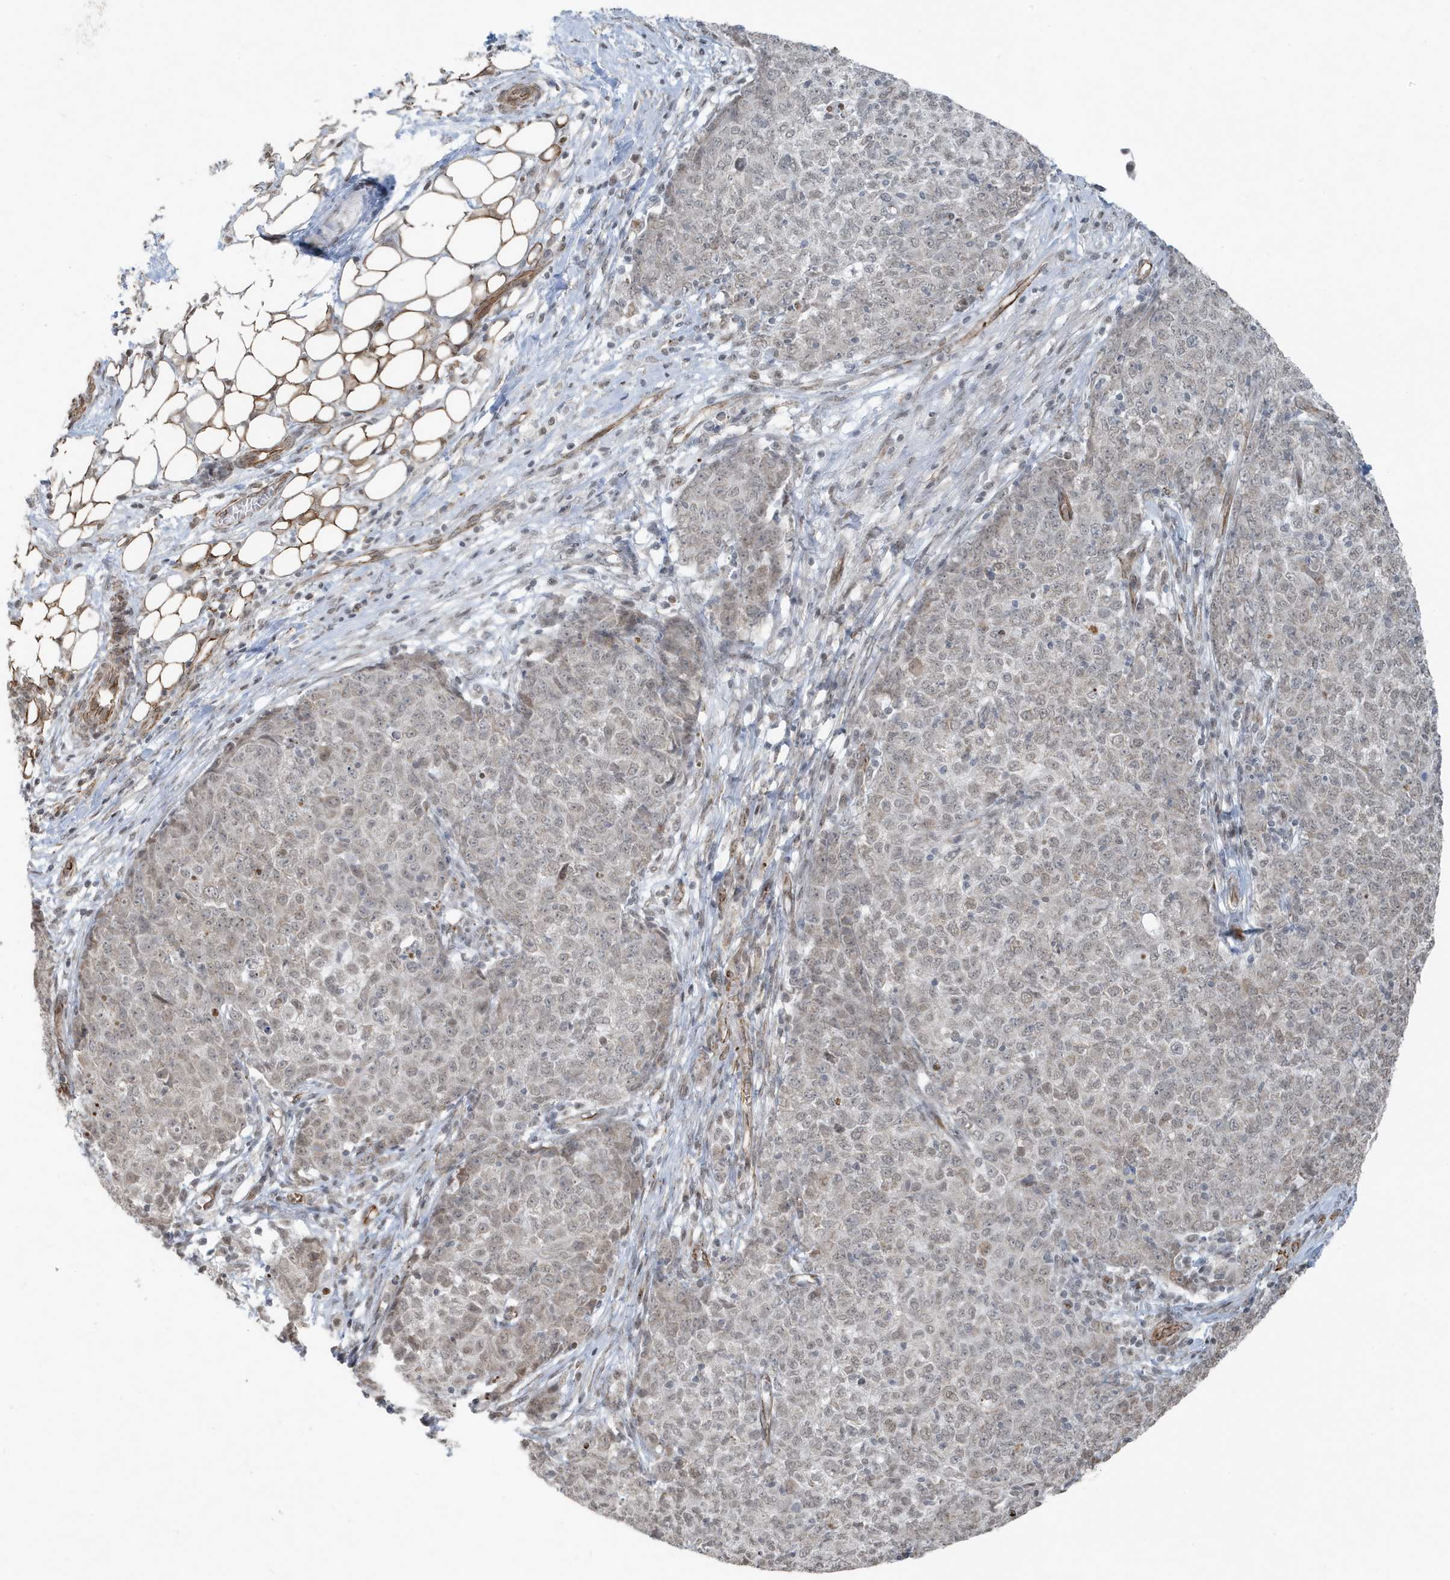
{"staining": {"intensity": "weak", "quantity": "25%-75%", "location": "nuclear"}, "tissue": "ovarian cancer", "cell_type": "Tumor cells", "image_type": "cancer", "snomed": [{"axis": "morphology", "description": "Carcinoma, endometroid"}, {"axis": "topography", "description": "Ovary"}], "caption": "Human ovarian endometroid carcinoma stained for a protein (brown) reveals weak nuclear positive positivity in about 25%-75% of tumor cells.", "gene": "CHCHD4", "patient": {"sex": "female", "age": 42}}